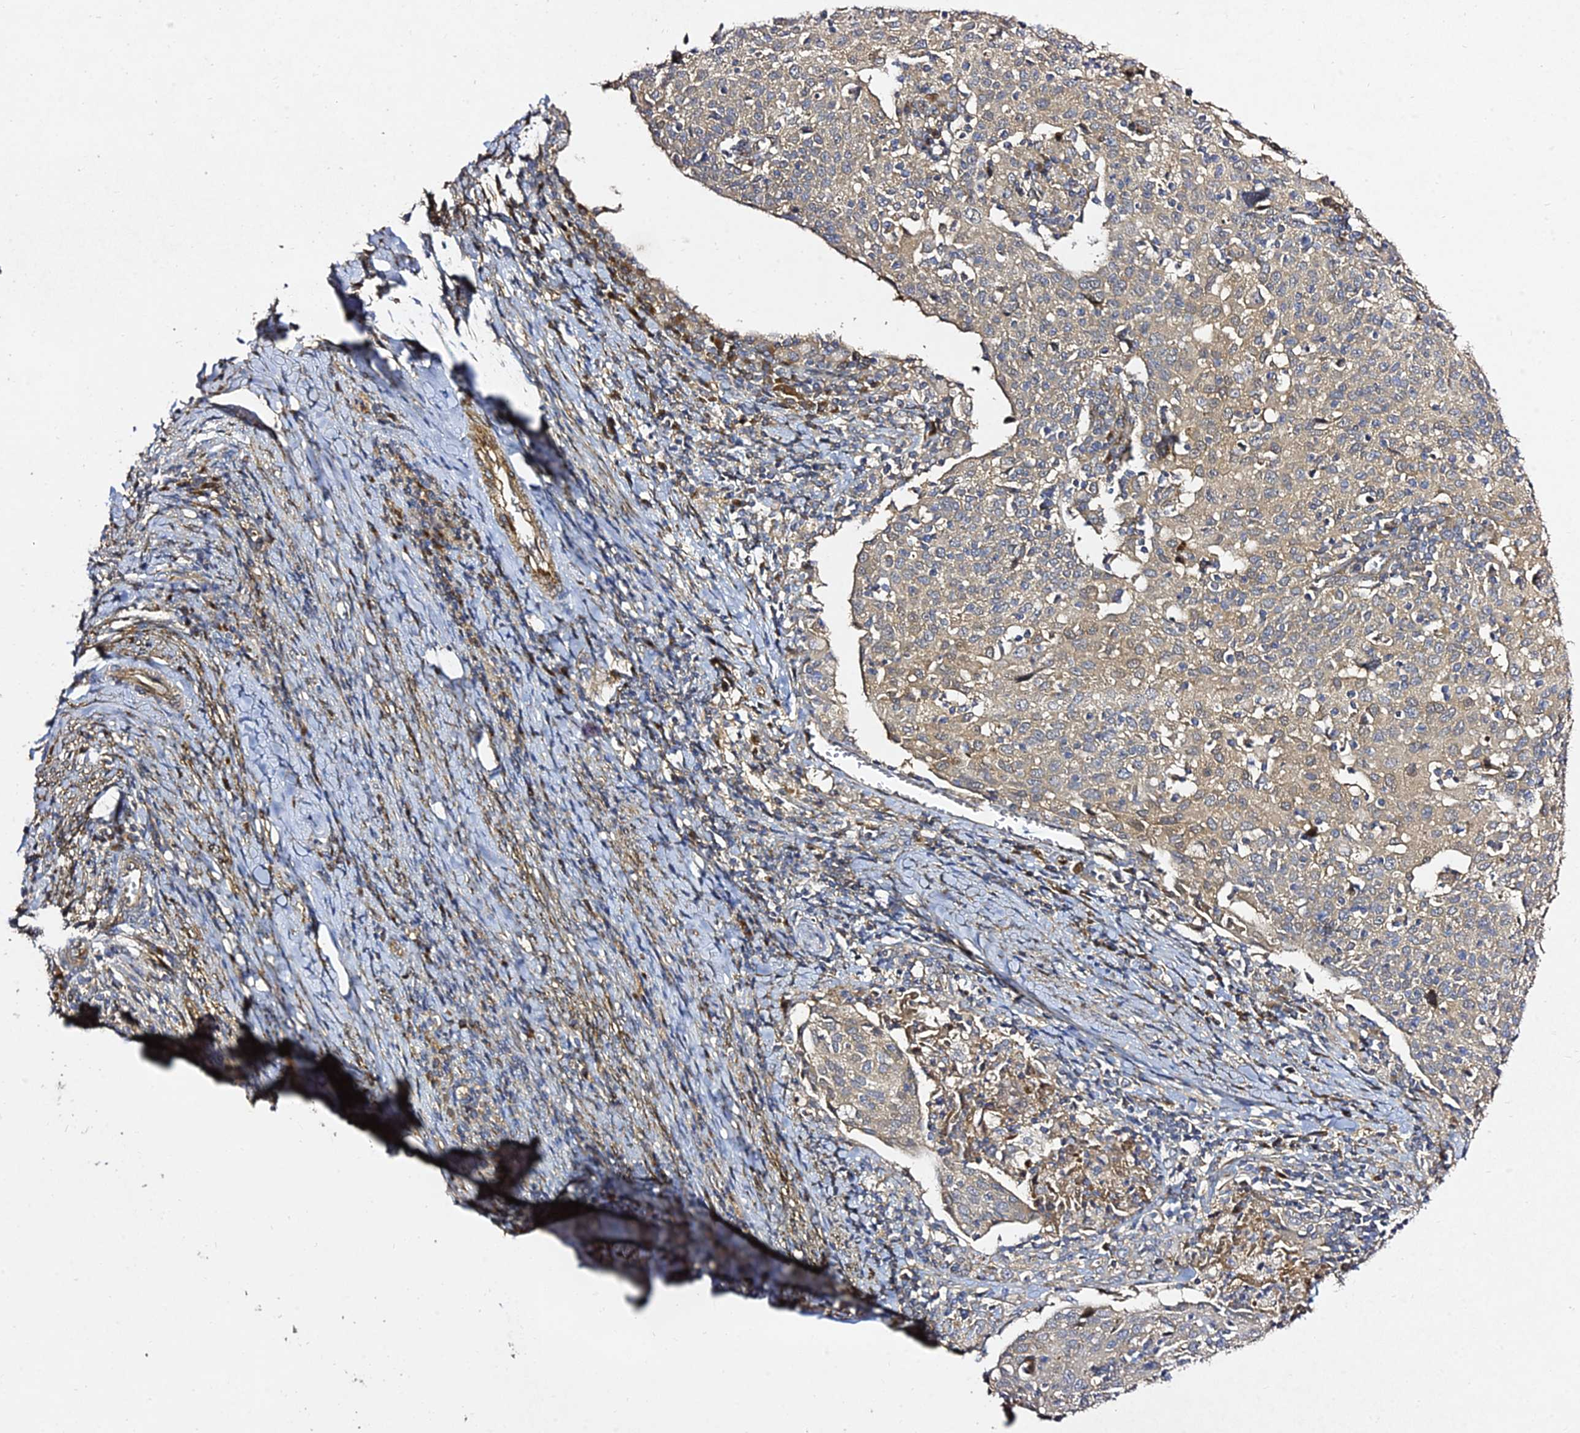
{"staining": {"intensity": "weak", "quantity": "25%-75%", "location": "cytoplasmic/membranous"}, "tissue": "cervical cancer", "cell_type": "Tumor cells", "image_type": "cancer", "snomed": [{"axis": "morphology", "description": "Squamous cell carcinoma, NOS"}, {"axis": "topography", "description": "Cervix"}], "caption": "DAB (3,3'-diaminobenzidine) immunohistochemical staining of cervical squamous cell carcinoma demonstrates weak cytoplasmic/membranous protein positivity in about 25%-75% of tumor cells.", "gene": "GRTP1", "patient": {"sex": "female", "age": 52}}